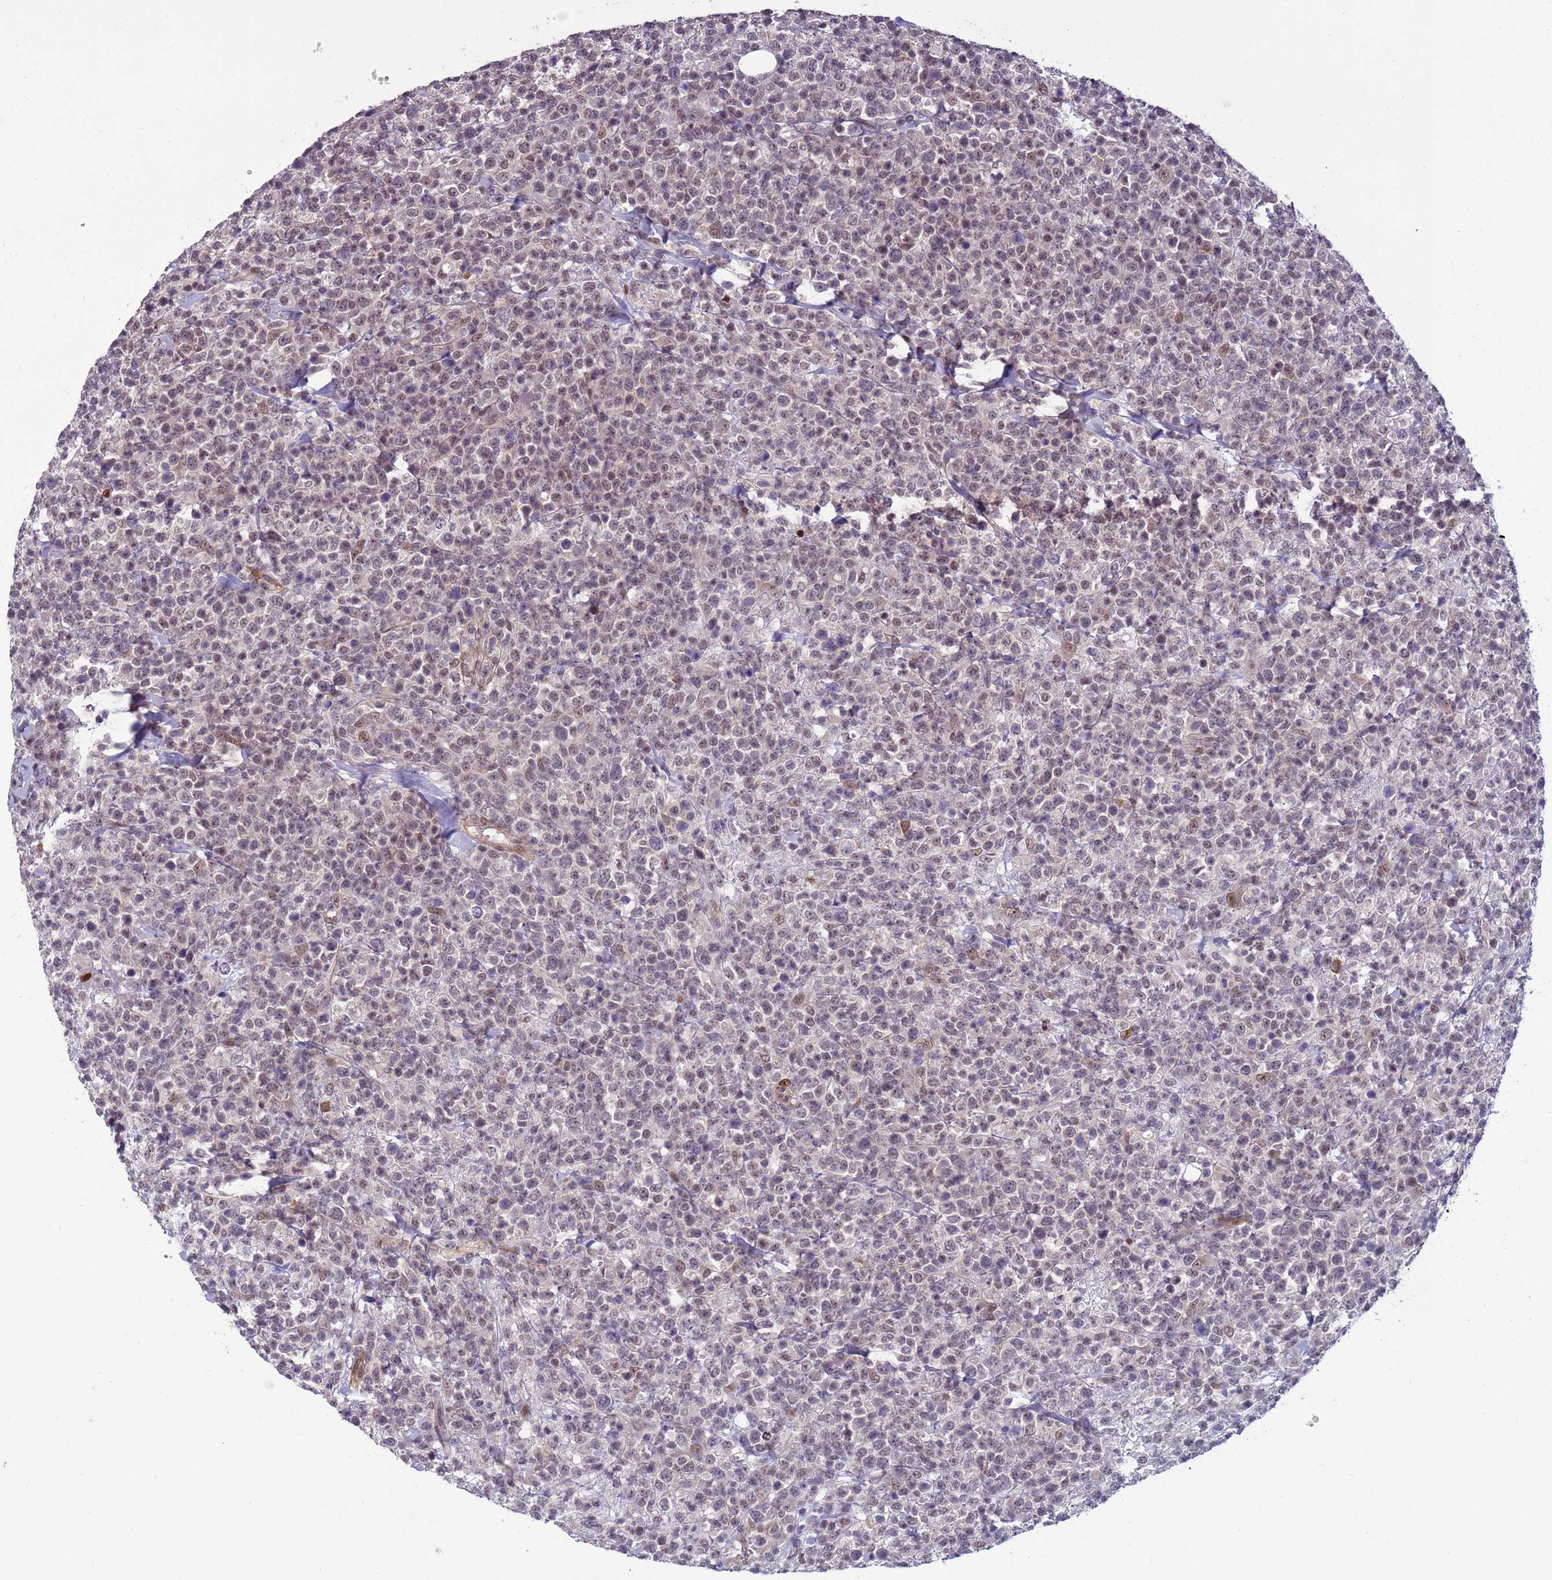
{"staining": {"intensity": "negative", "quantity": "none", "location": "none"}, "tissue": "lymphoma", "cell_type": "Tumor cells", "image_type": "cancer", "snomed": [{"axis": "morphology", "description": "Malignant lymphoma, non-Hodgkin's type, High grade"}, {"axis": "topography", "description": "Colon"}], "caption": "Immunohistochemistry micrograph of human high-grade malignant lymphoma, non-Hodgkin's type stained for a protein (brown), which displays no staining in tumor cells.", "gene": "SHC3", "patient": {"sex": "female", "age": 53}}